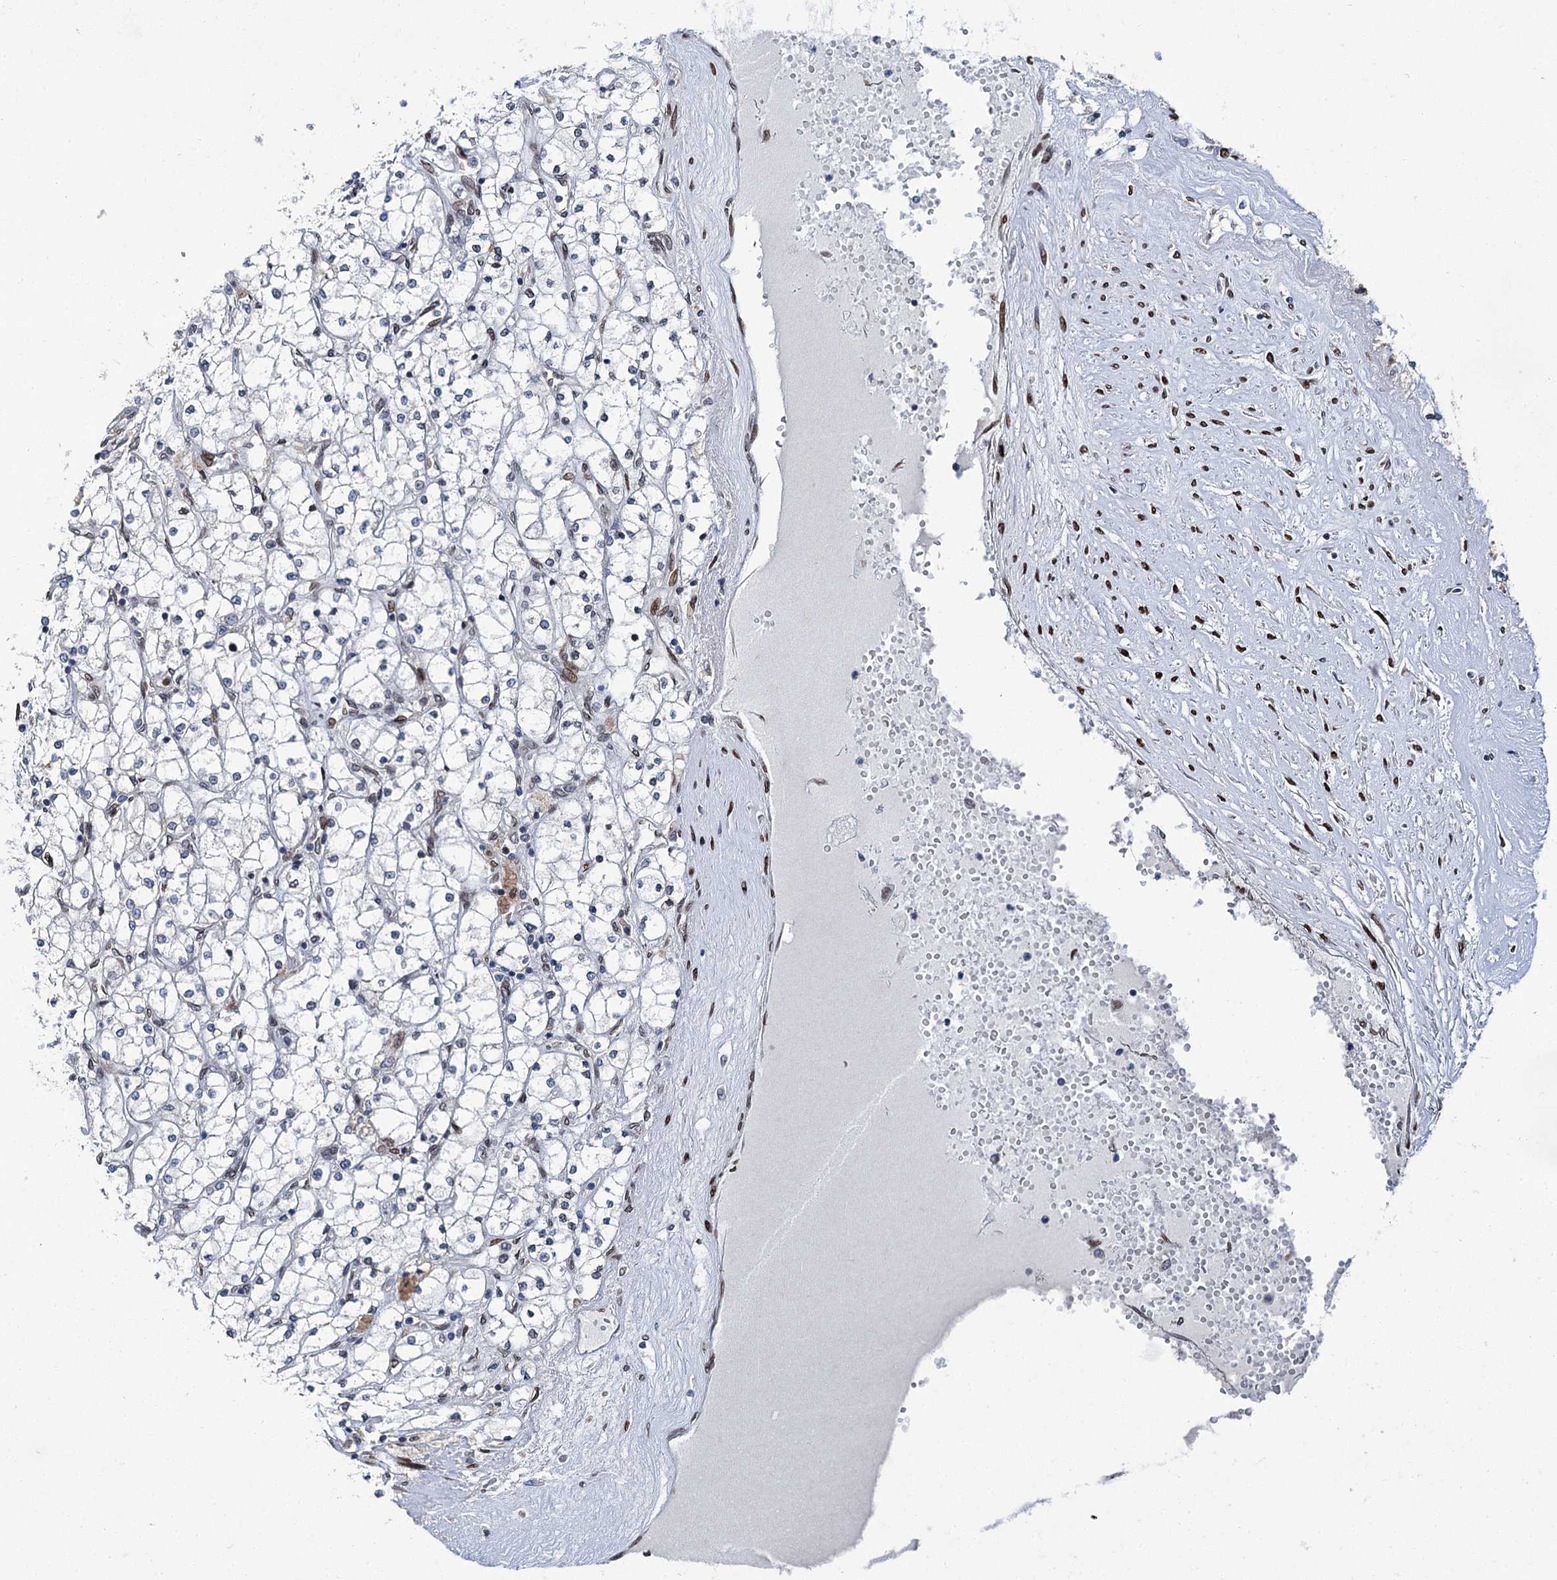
{"staining": {"intensity": "negative", "quantity": "none", "location": "none"}, "tissue": "renal cancer", "cell_type": "Tumor cells", "image_type": "cancer", "snomed": [{"axis": "morphology", "description": "Adenocarcinoma, NOS"}, {"axis": "topography", "description": "Kidney"}], "caption": "This is a image of IHC staining of renal cancer (adenocarcinoma), which shows no expression in tumor cells. (DAB immunohistochemistry (IHC), high magnification).", "gene": "MRPL14", "patient": {"sex": "male", "age": 80}}